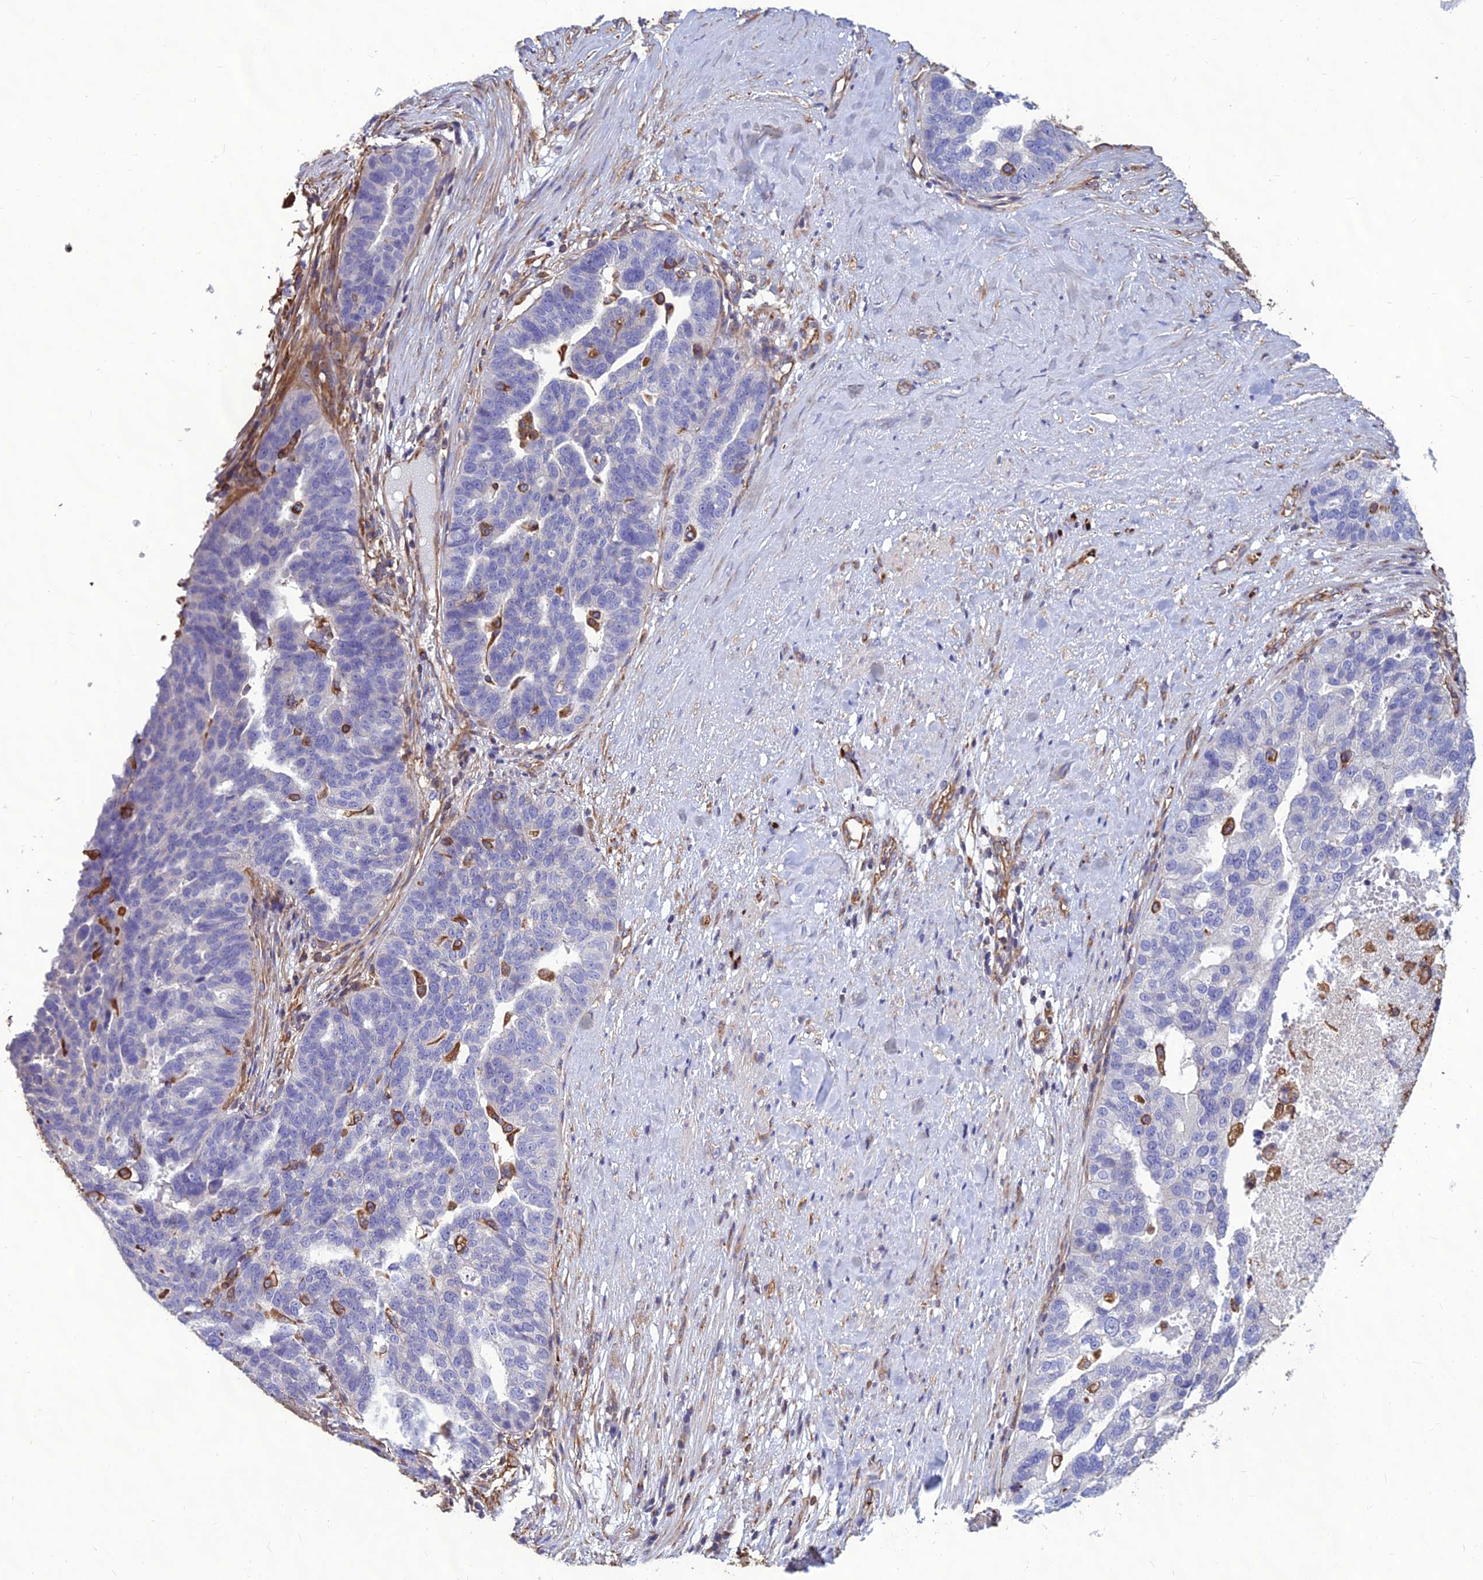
{"staining": {"intensity": "negative", "quantity": "none", "location": "none"}, "tissue": "ovarian cancer", "cell_type": "Tumor cells", "image_type": "cancer", "snomed": [{"axis": "morphology", "description": "Cystadenocarcinoma, serous, NOS"}, {"axis": "topography", "description": "Ovary"}], "caption": "This micrograph is of ovarian cancer stained with IHC to label a protein in brown with the nuclei are counter-stained blue. There is no positivity in tumor cells.", "gene": "PSMD11", "patient": {"sex": "female", "age": 59}}